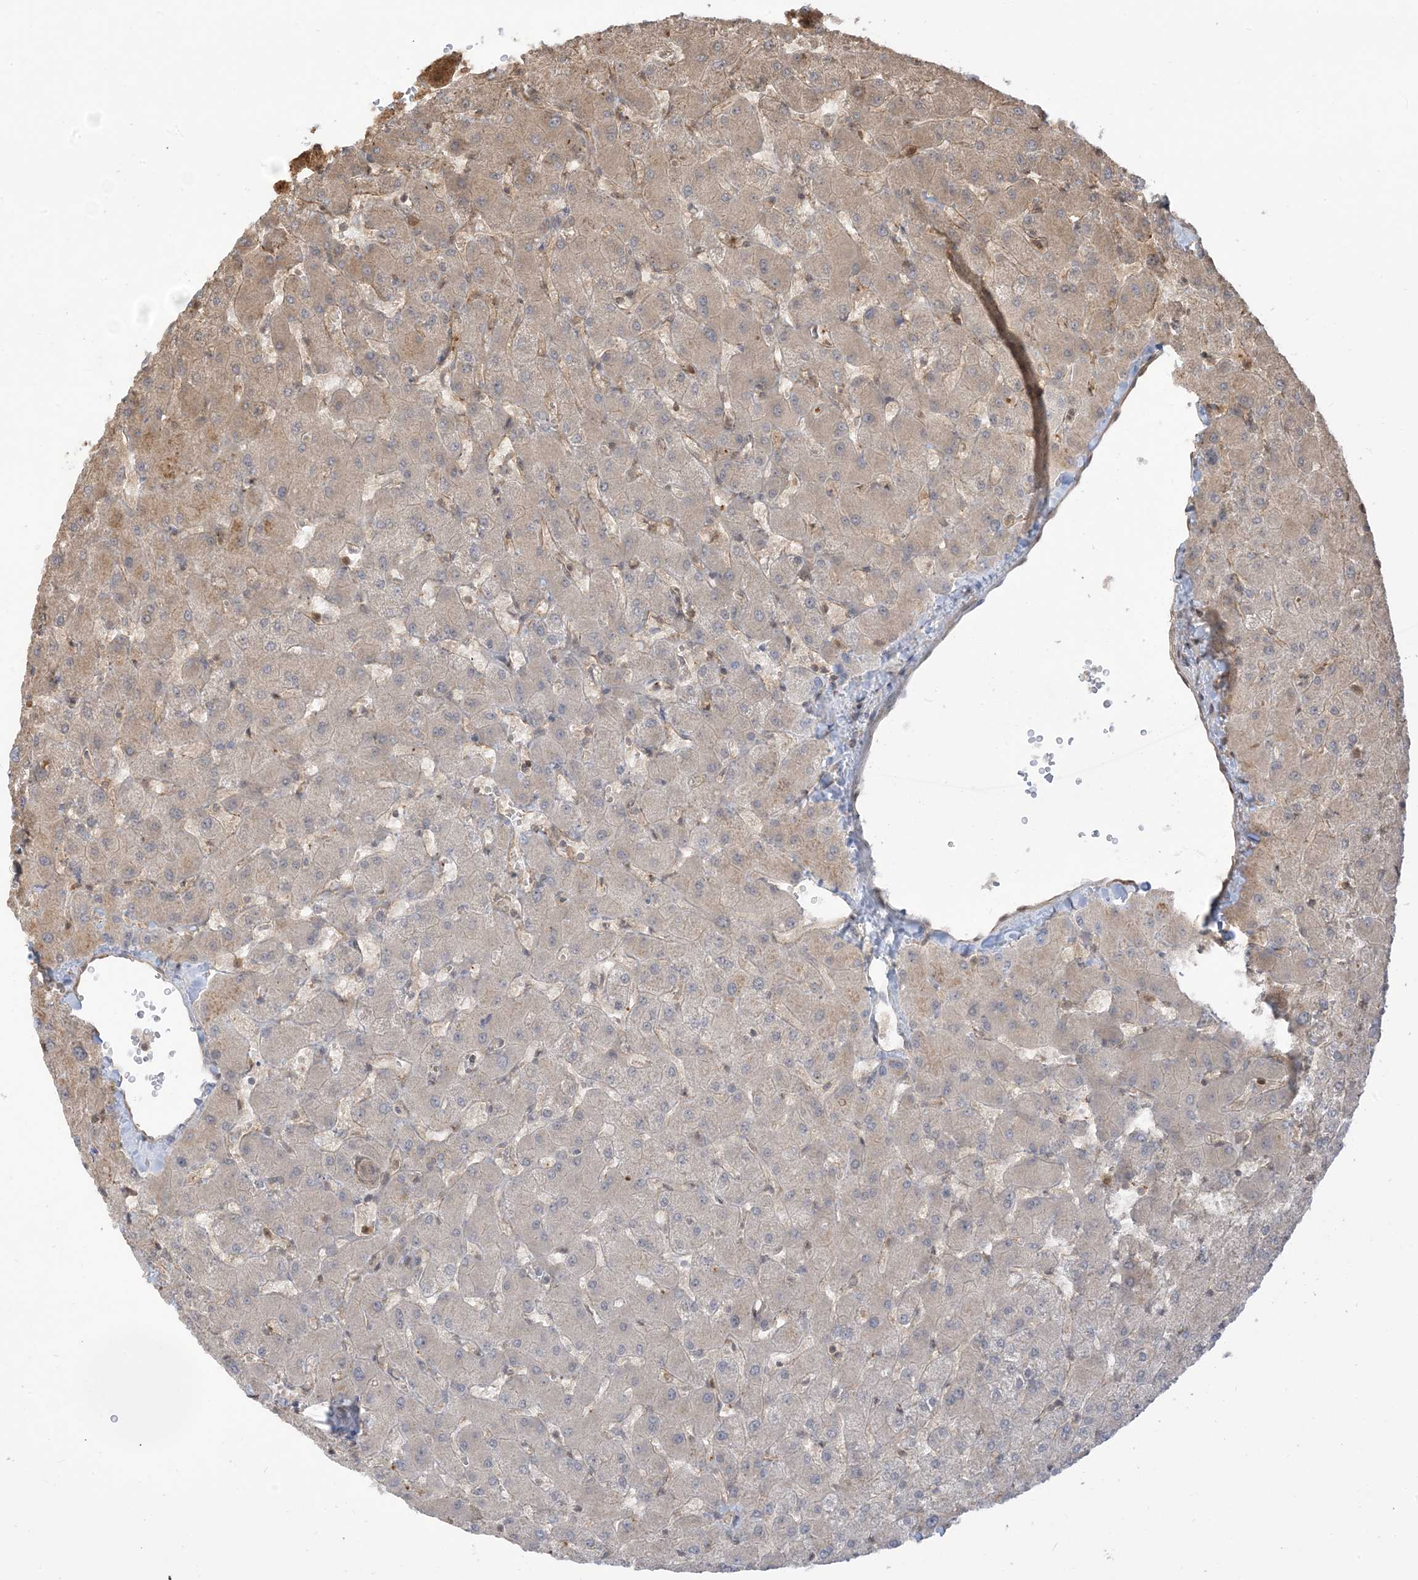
{"staining": {"intensity": "weak", "quantity": "<25%", "location": "cytoplasmic/membranous"}, "tissue": "liver", "cell_type": "Cholangiocytes", "image_type": "normal", "snomed": [{"axis": "morphology", "description": "Normal tissue, NOS"}, {"axis": "topography", "description": "Liver"}], "caption": "Immunohistochemistry micrograph of unremarkable human liver stained for a protein (brown), which reveals no positivity in cholangiocytes. The staining is performed using DAB brown chromogen with nuclei counter-stained in using hematoxylin.", "gene": "TBCC", "patient": {"sex": "female", "age": 63}}